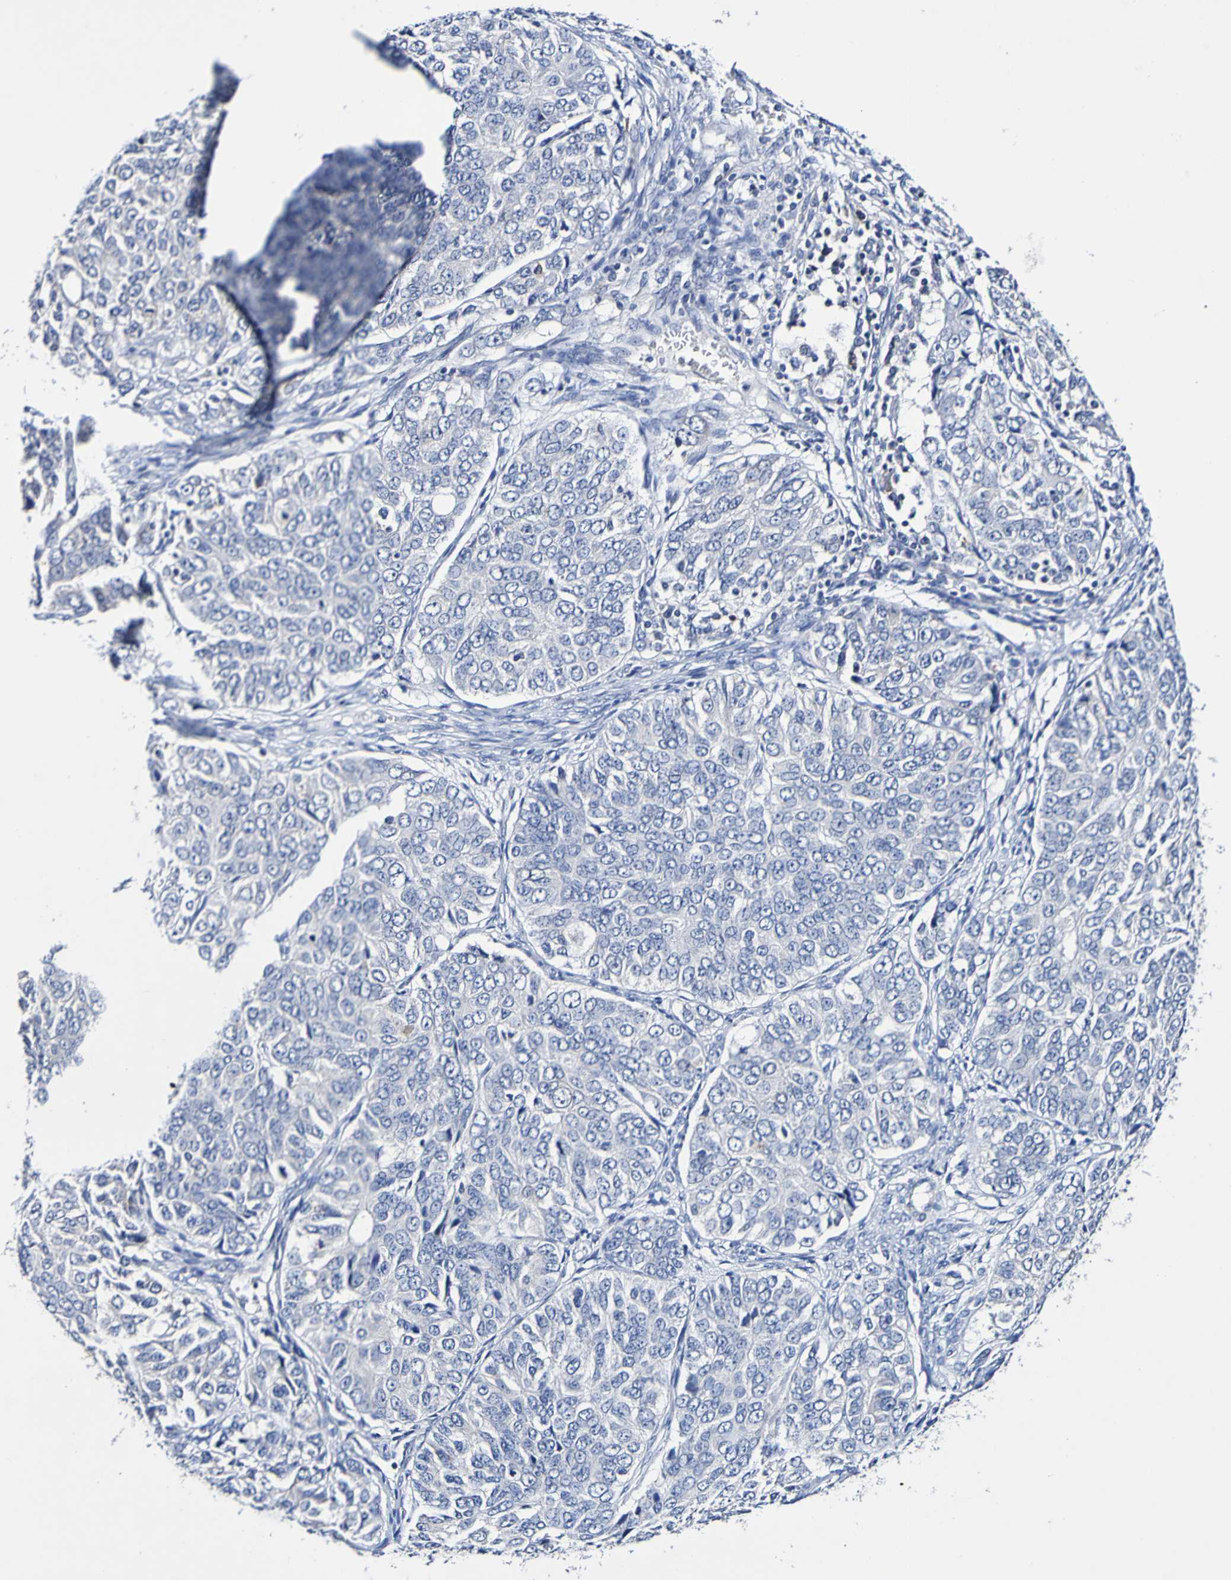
{"staining": {"intensity": "negative", "quantity": "none", "location": "none"}, "tissue": "ovarian cancer", "cell_type": "Tumor cells", "image_type": "cancer", "snomed": [{"axis": "morphology", "description": "Carcinoma, endometroid"}, {"axis": "topography", "description": "Ovary"}], "caption": "Immunohistochemistry (IHC) of human endometroid carcinoma (ovarian) displays no positivity in tumor cells.", "gene": "ACVR1C", "patient": {"sex": "female", "age": 51}}